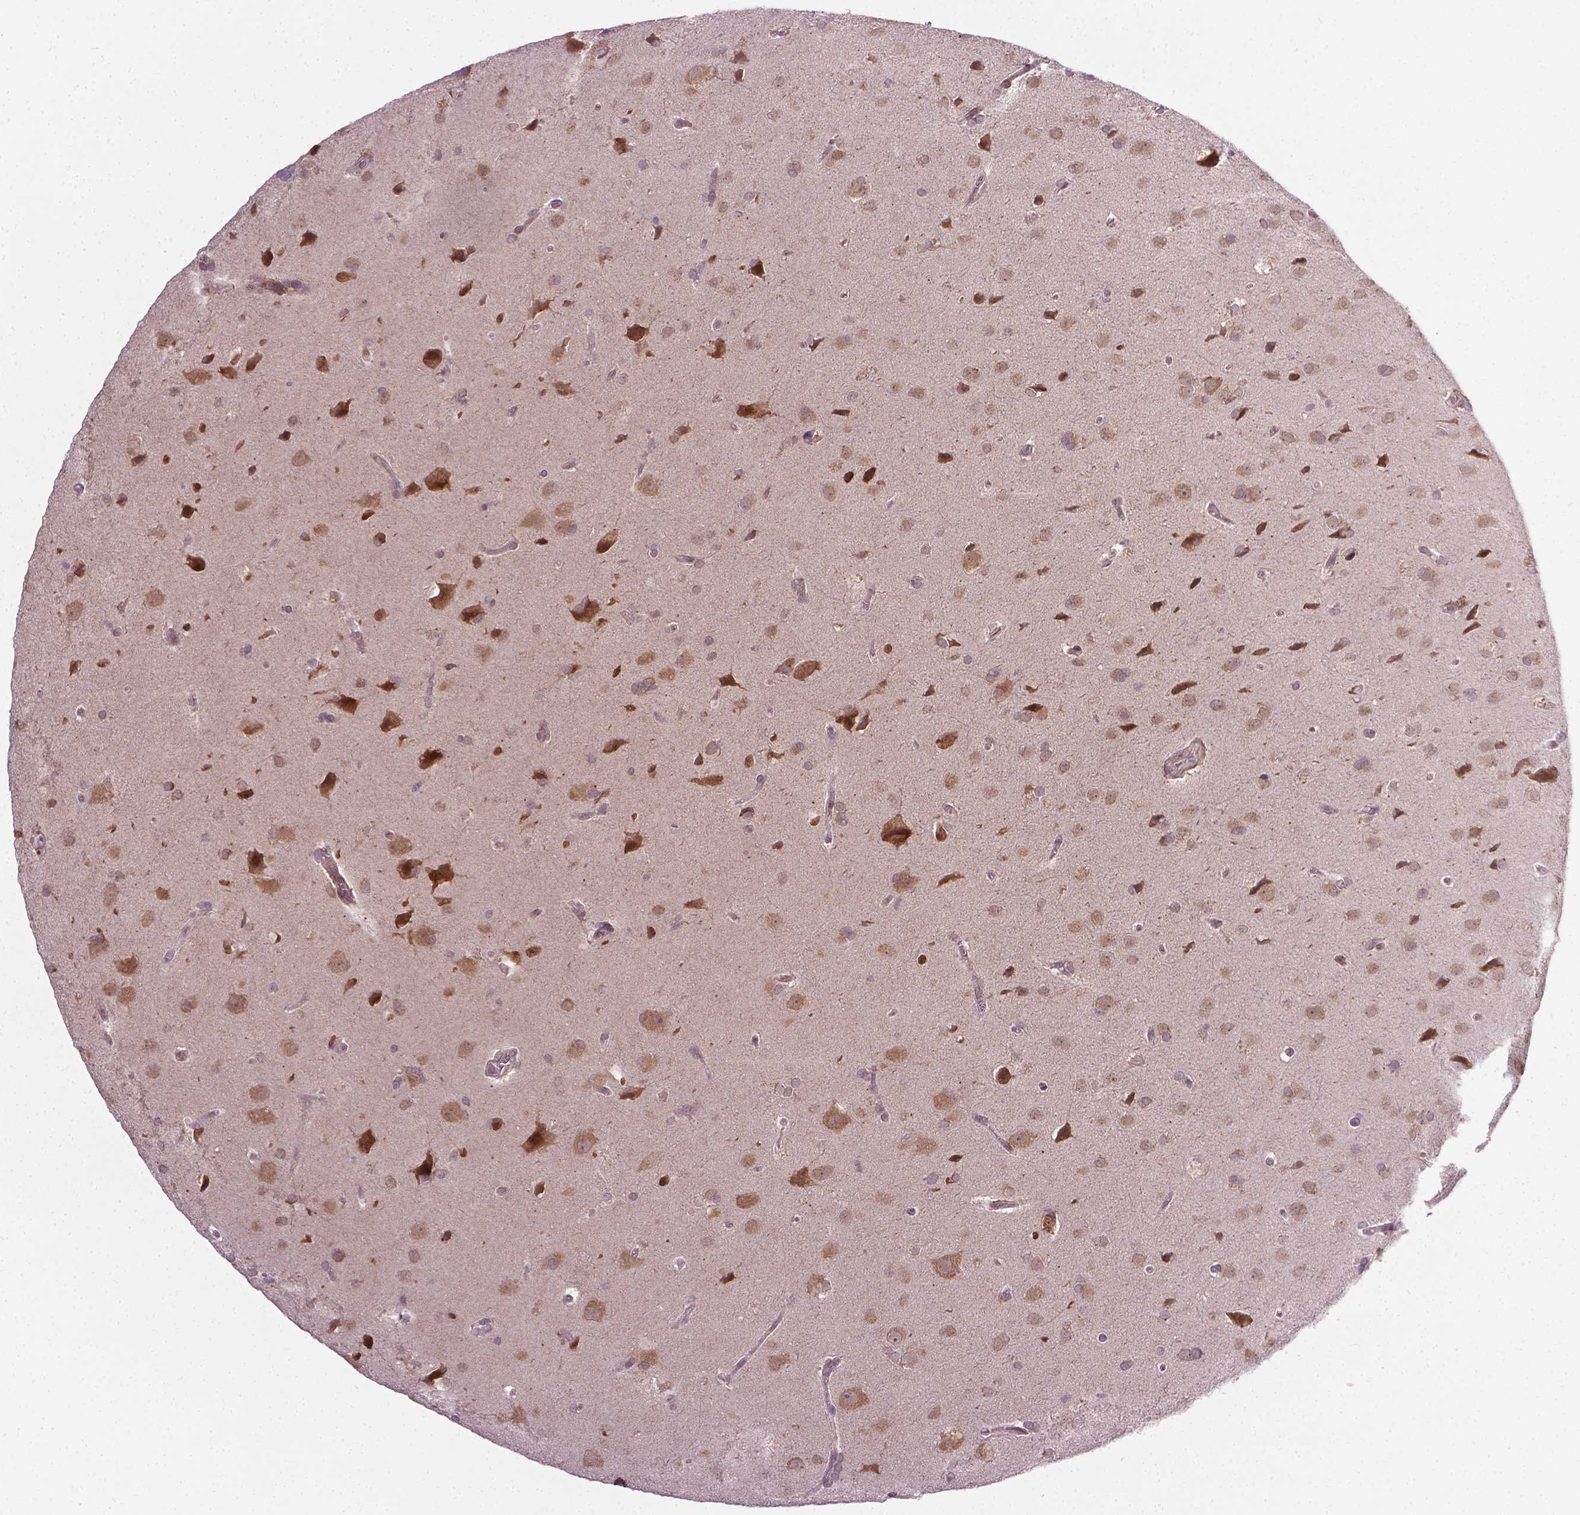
{"staining": {"intensity": "weak", "quantity": "25%-75%", "location": "cytoplasmic/membranous"}, "tissue": "glioma", "cell_type": "Tumor cells", "image_type": "cancer", "snomed": [{"axis": "morphology", "description": "Glioma, malignant, Low grade"}, {"axis": "topography", "description": "Brain"}], "caption": "Malignant glioma (low-grade) stained for a protein (brown) shows weak cytoplasmic/membranous positive expression in about 25%-75% of tumor cells.", "gene": "PRAG1", "patient": {"sex": "male", "age": 58}}